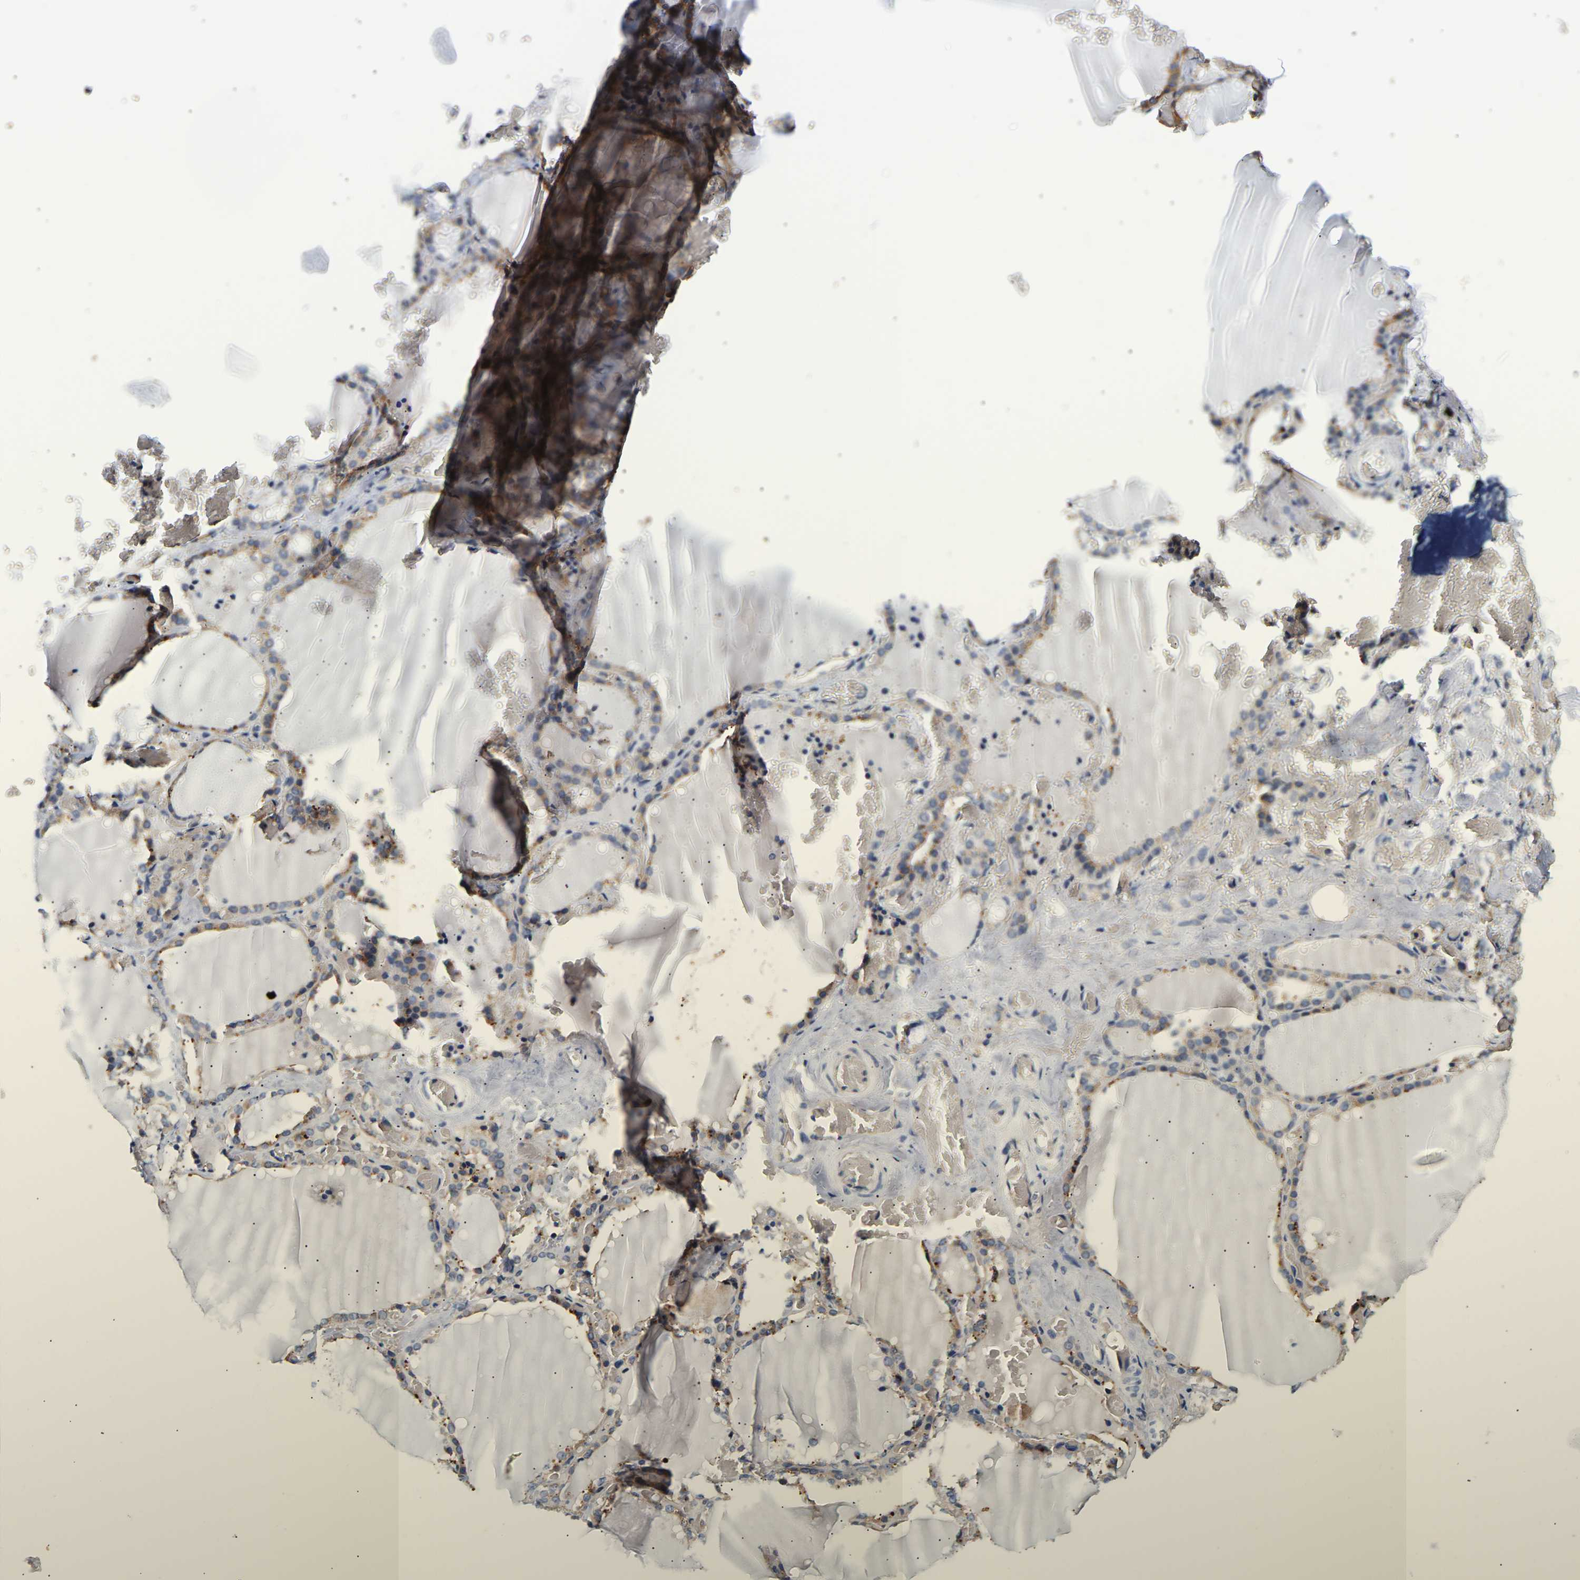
{"staining": {"intensity": "moderate", "quantity": "25%-75%", "location": "cytoplasmic/membranous"}, "tissue": "thyroid gland", "cell_type": "Glandular cells", "image_type": "normal", "snomed": [{"axis": "morphology", "description": "Normal tissue, NOS"}, {"axis": "topography", "description": "Thyroid gland"}], "caption": "Benign thyroid gland demonstrates moderate cytoplasmic/membranous staining in approximately 25%-75% of glandular cells, visualized by immunohistochemistry. (DAB (3,3'-diaminobenzidine) IHC, brown staining for protein, blue staining for nuclei).", "gene": "LRBA", "patient": {"sex": "female", "age": 22}}